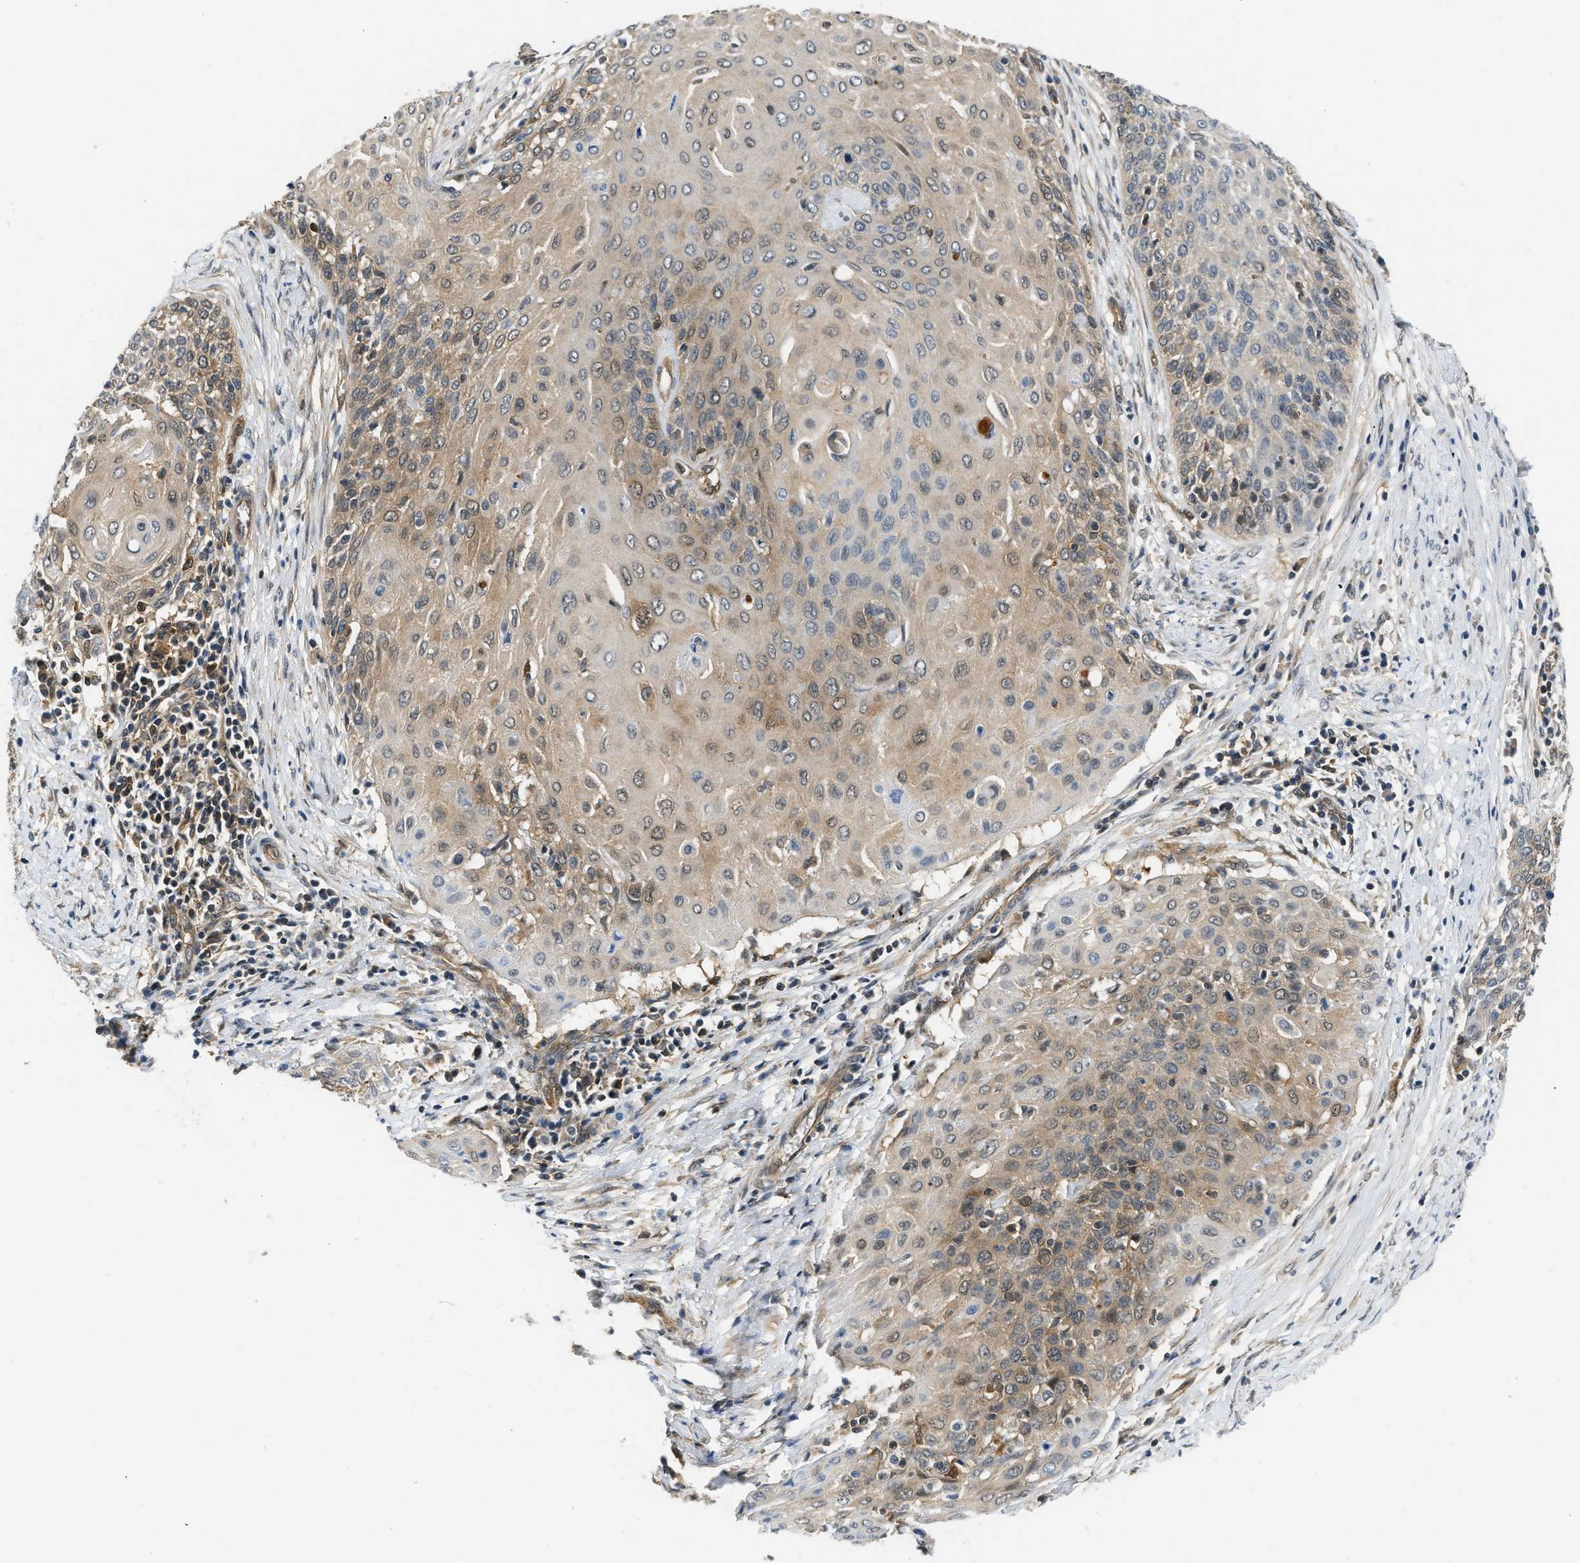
{"staining": {"intensity": "moderate", "quantity": ">75%", "location": "cytoplasmic/membranous,nuclear"}, "tissue": "cervical cancer", "cell_type": "Tumor cells", "image_type": "cancer", "snomed": [{"axis": "morphology", "description": "Squamous cell carcinoma, NOS"}, {"axis": "topography", "description": "Cervix"}], "caption": "Immunohistochemistry (IHC) histopathology image of human squamous cell carcinoma (cervical) stained for a protein (brown), which exhibits medium levels of moderate cytoplasmic/membranous and nuclear expression in about >75% of tumor cells.", "gene": "EIF4EBP2", "patient": {"sex": "female", "age": 39}}